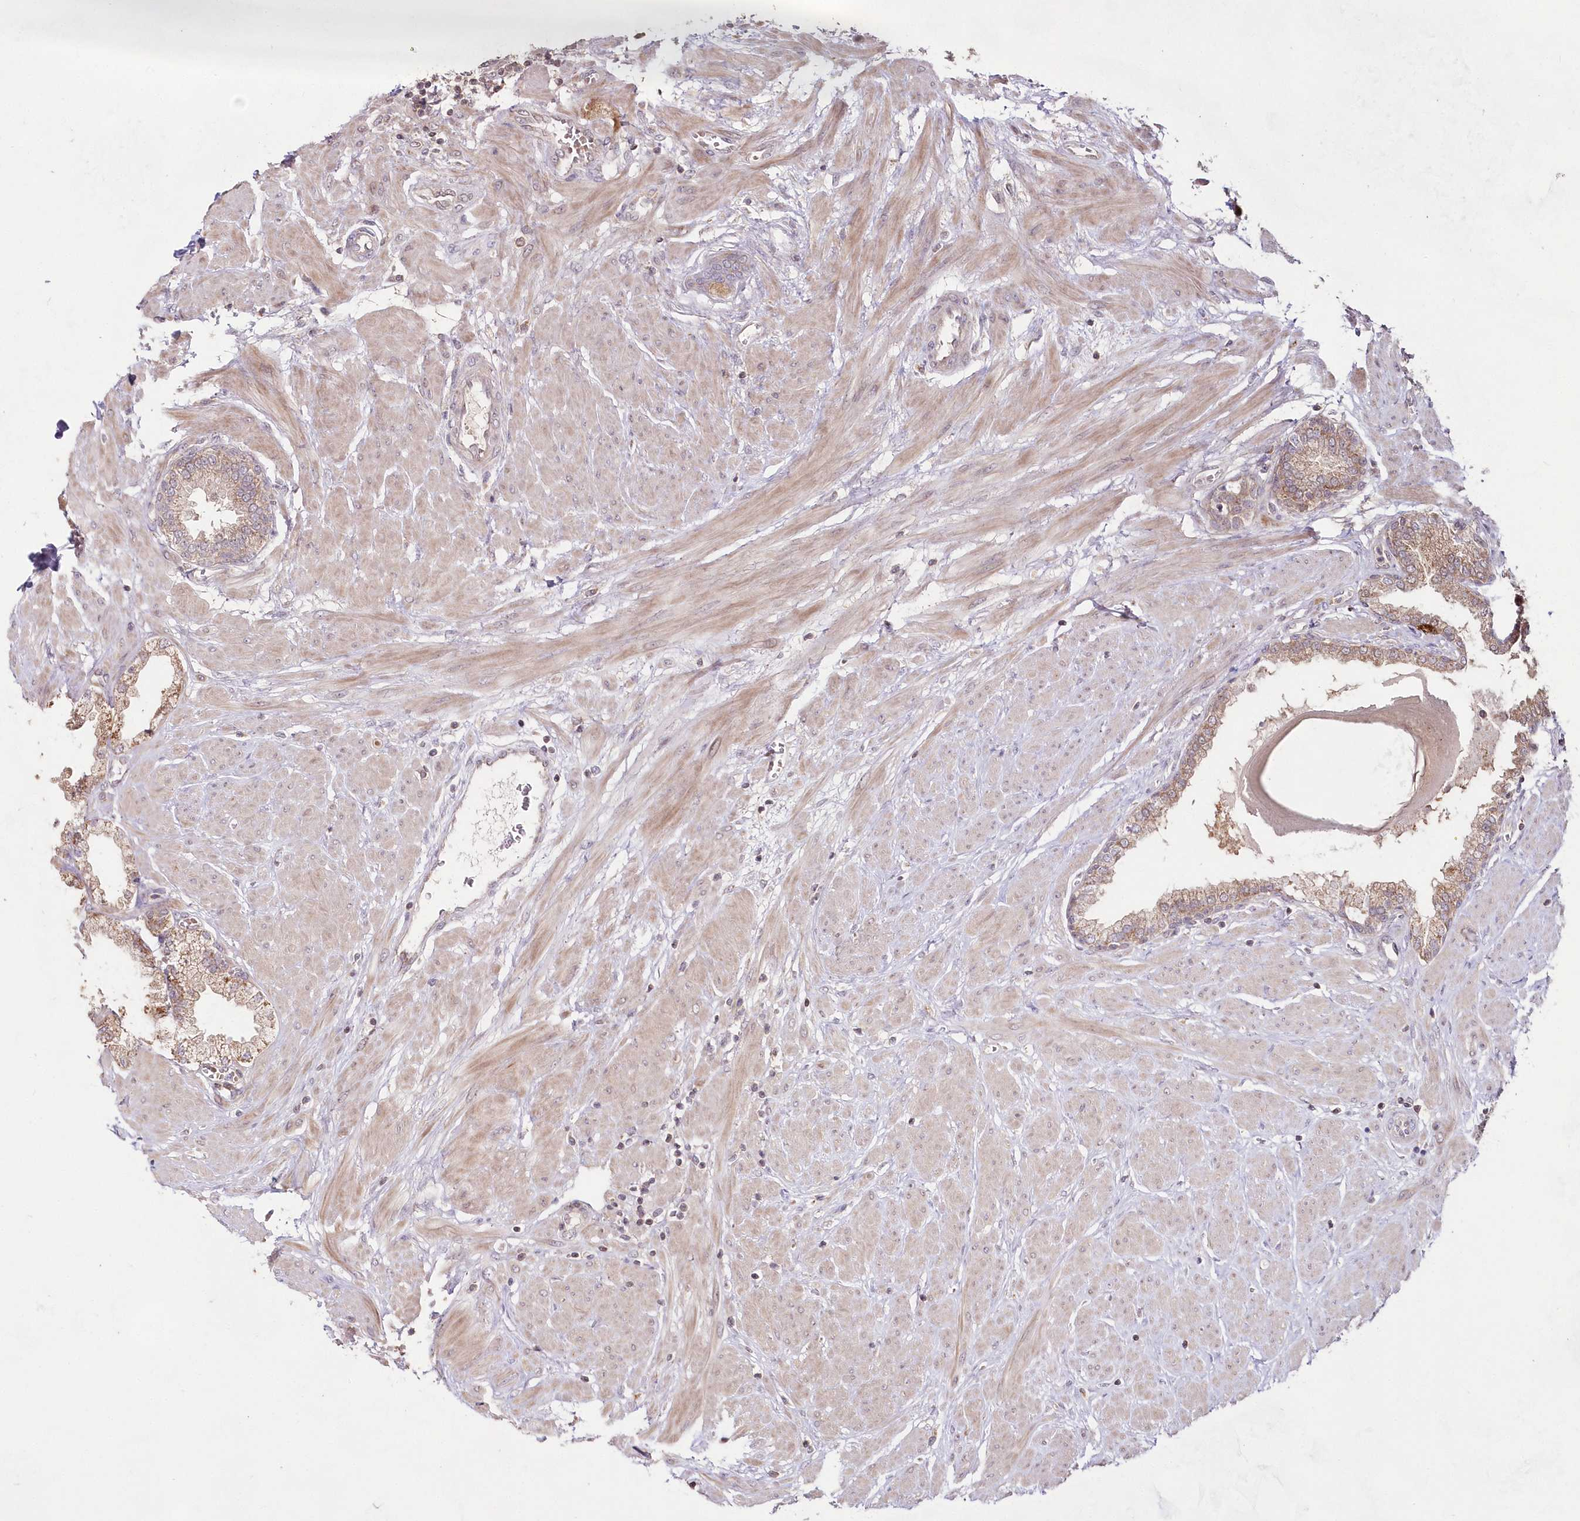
{"staining": {"intensity": "weak", "quantity": "25%-75%", "location": "cytoplasmic/membranous"}, "tissue": "prostate", "cell_type": "Glandular cells", "image_type": "normal", "snomed": [{"axis": "morphology", "description": "Normal tissue, NOS"}, {"axis": "topography", "description": "Prostate"}], "caption": "A micrograph of prostate stained for a protein shows weak cytoplasmic/membranous brown staining in glandular cells. The protein of interest is shown in brown color, while the nuclei are stained blue.", "gene": "IMPA1", "patient": {"sex": "male", "age": 51}}